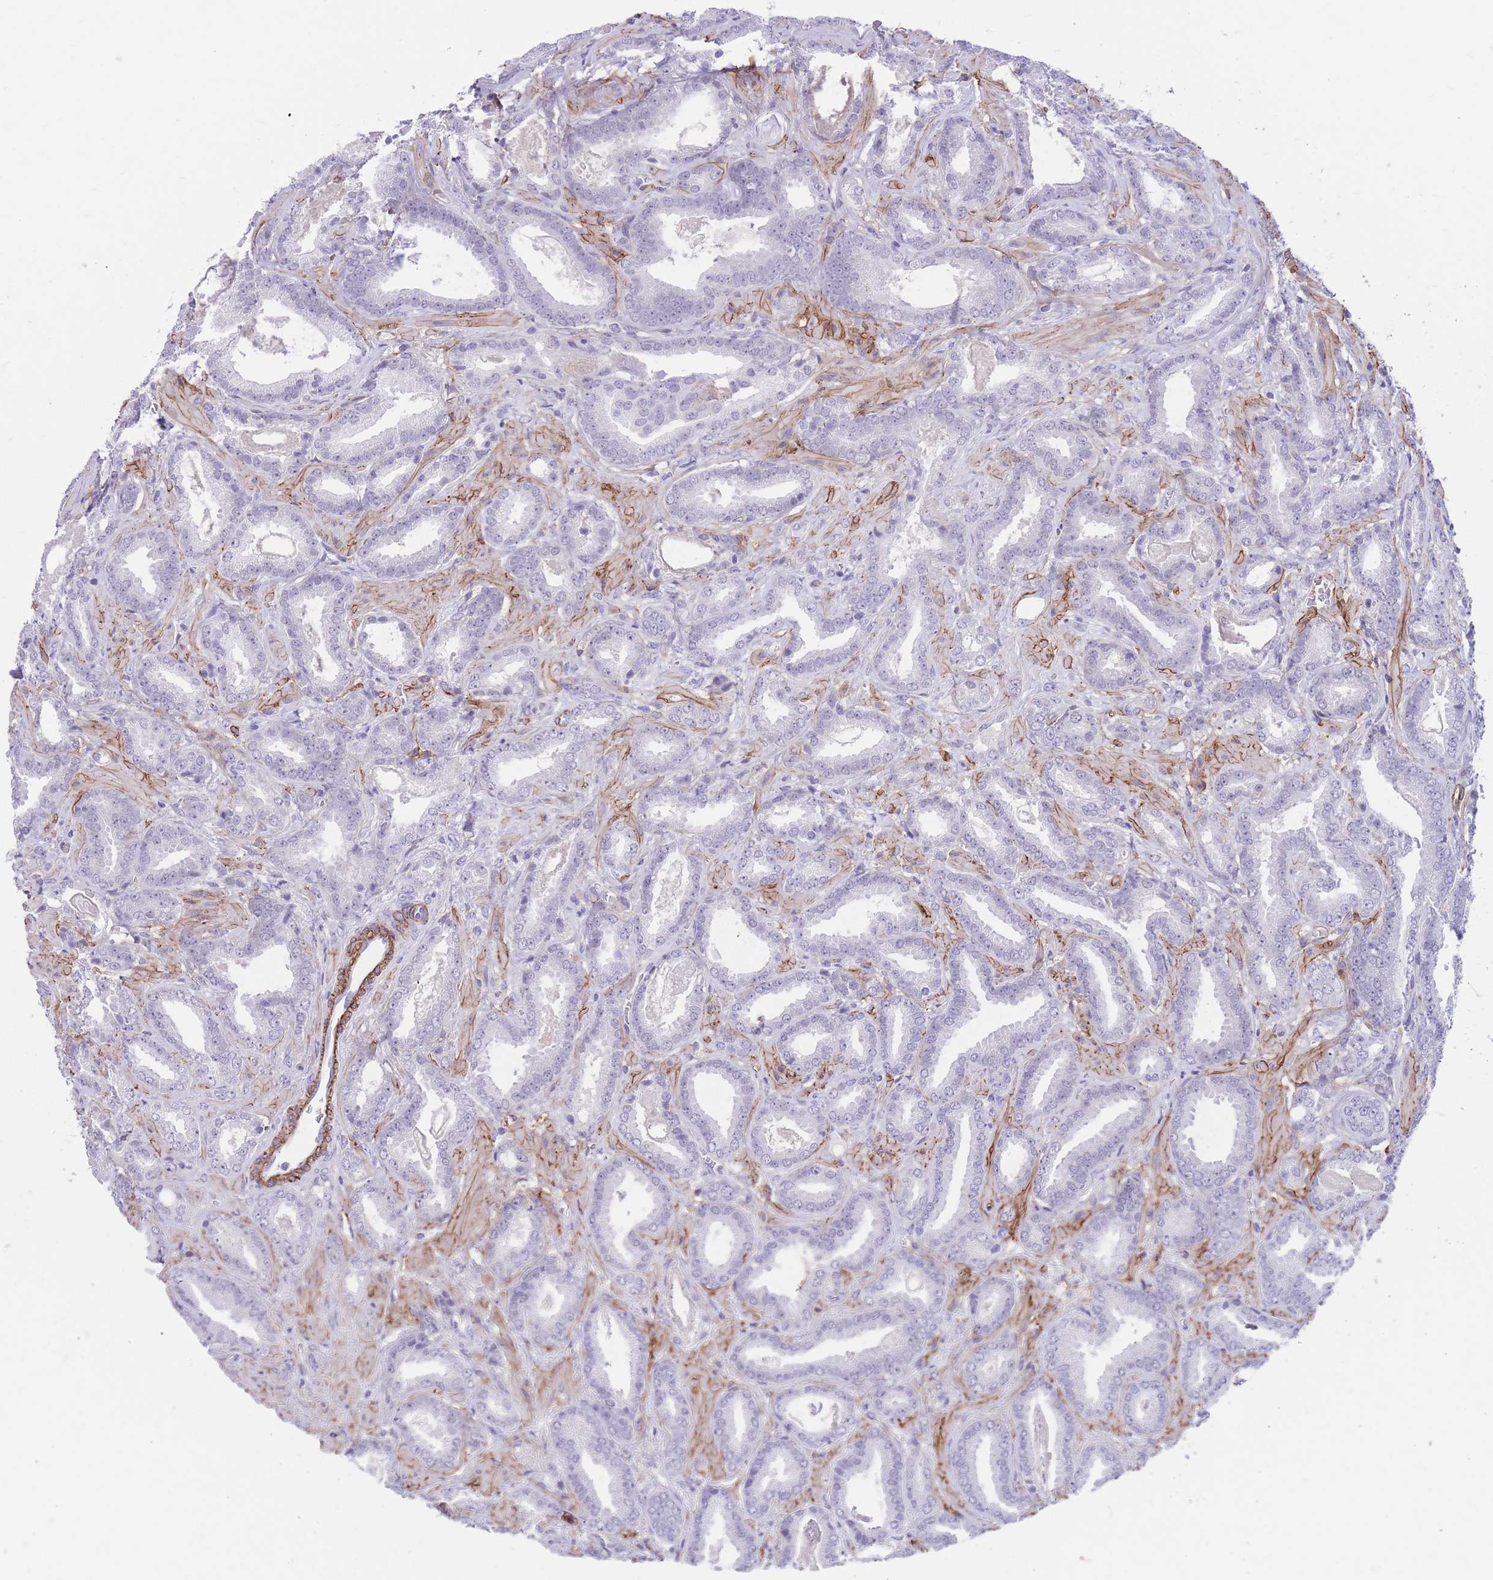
{"staining": {"intensity": "negative", "quantity": "none", "location": "none"}, "tissue": "prostate cancer", "cell_type": "Tumor cells", "image_type": "cancer", "snomed": [{"axis": "morphology", "description": "Adenocarcinoma, Low grade"}, {"axis": "topography", "description": "Prostate"}], "caption": "Adenocarcinoma (low-grade) (prostate) stained for a protein using immunohistochemistry shows no expression tumor cells.", "gene": "DPYD", "patient": {"sex": "male", "age": 62}}